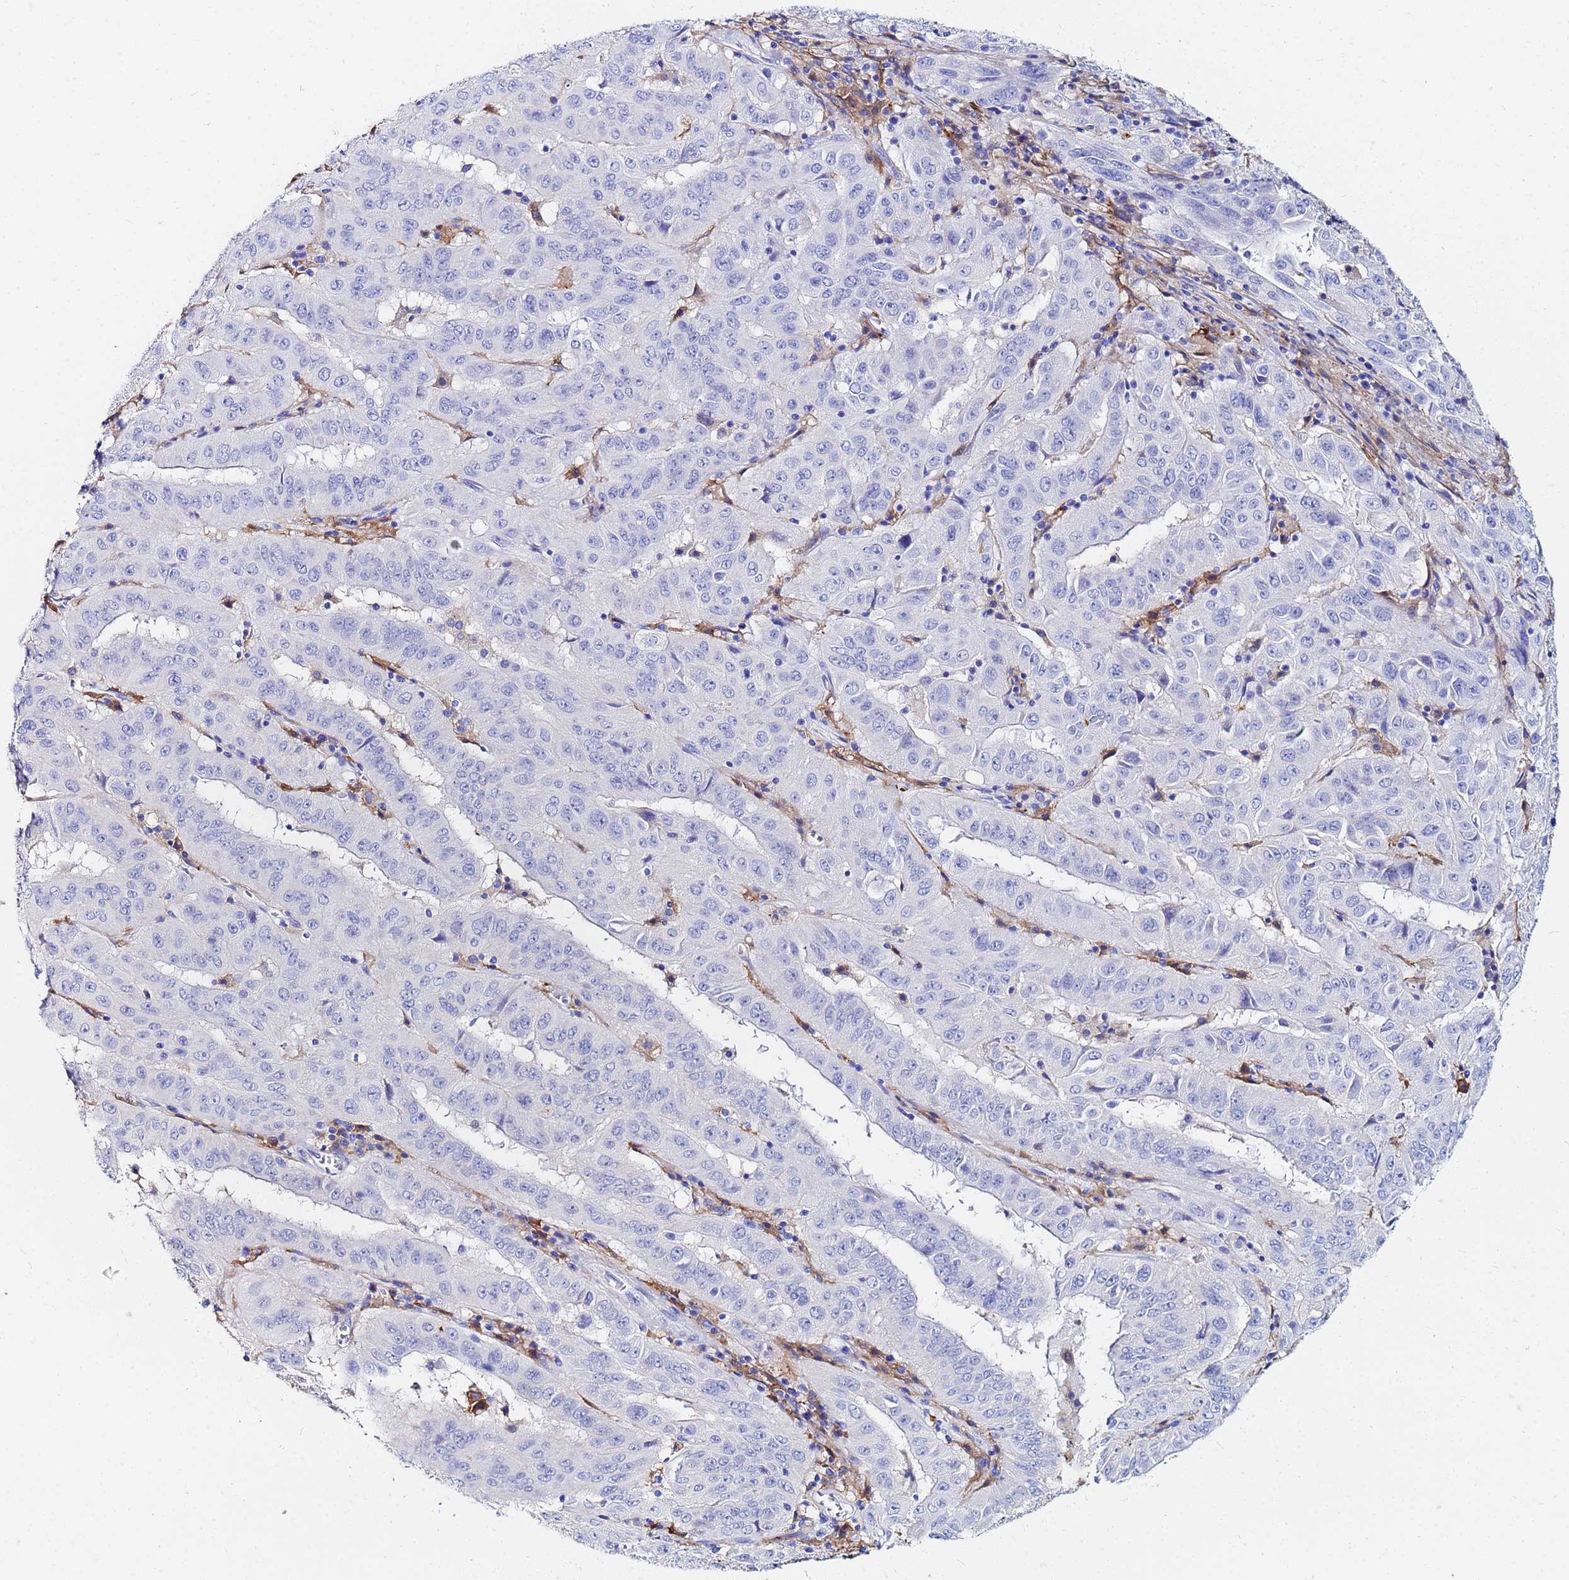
{"staining": {"intensity": "negative", "quantity": "none", "location": "none"}, "tissue": "pancreatic cancer", "cell_type": "Tumor cells", "image_type": "cancer", "snomed": [{"axis": "morphology", "description": "Adenocarcinoma, NOS"}, {"axis": "topography", "description": "Pancreas"}], "caption": "IHC photomicrograph of human pancreatic adenocarcinoma stained for a protein (brown), which reveals no expression in tumor cells.", "gene": "BASP1", "patient": {"sex": "male", "age": 63}}